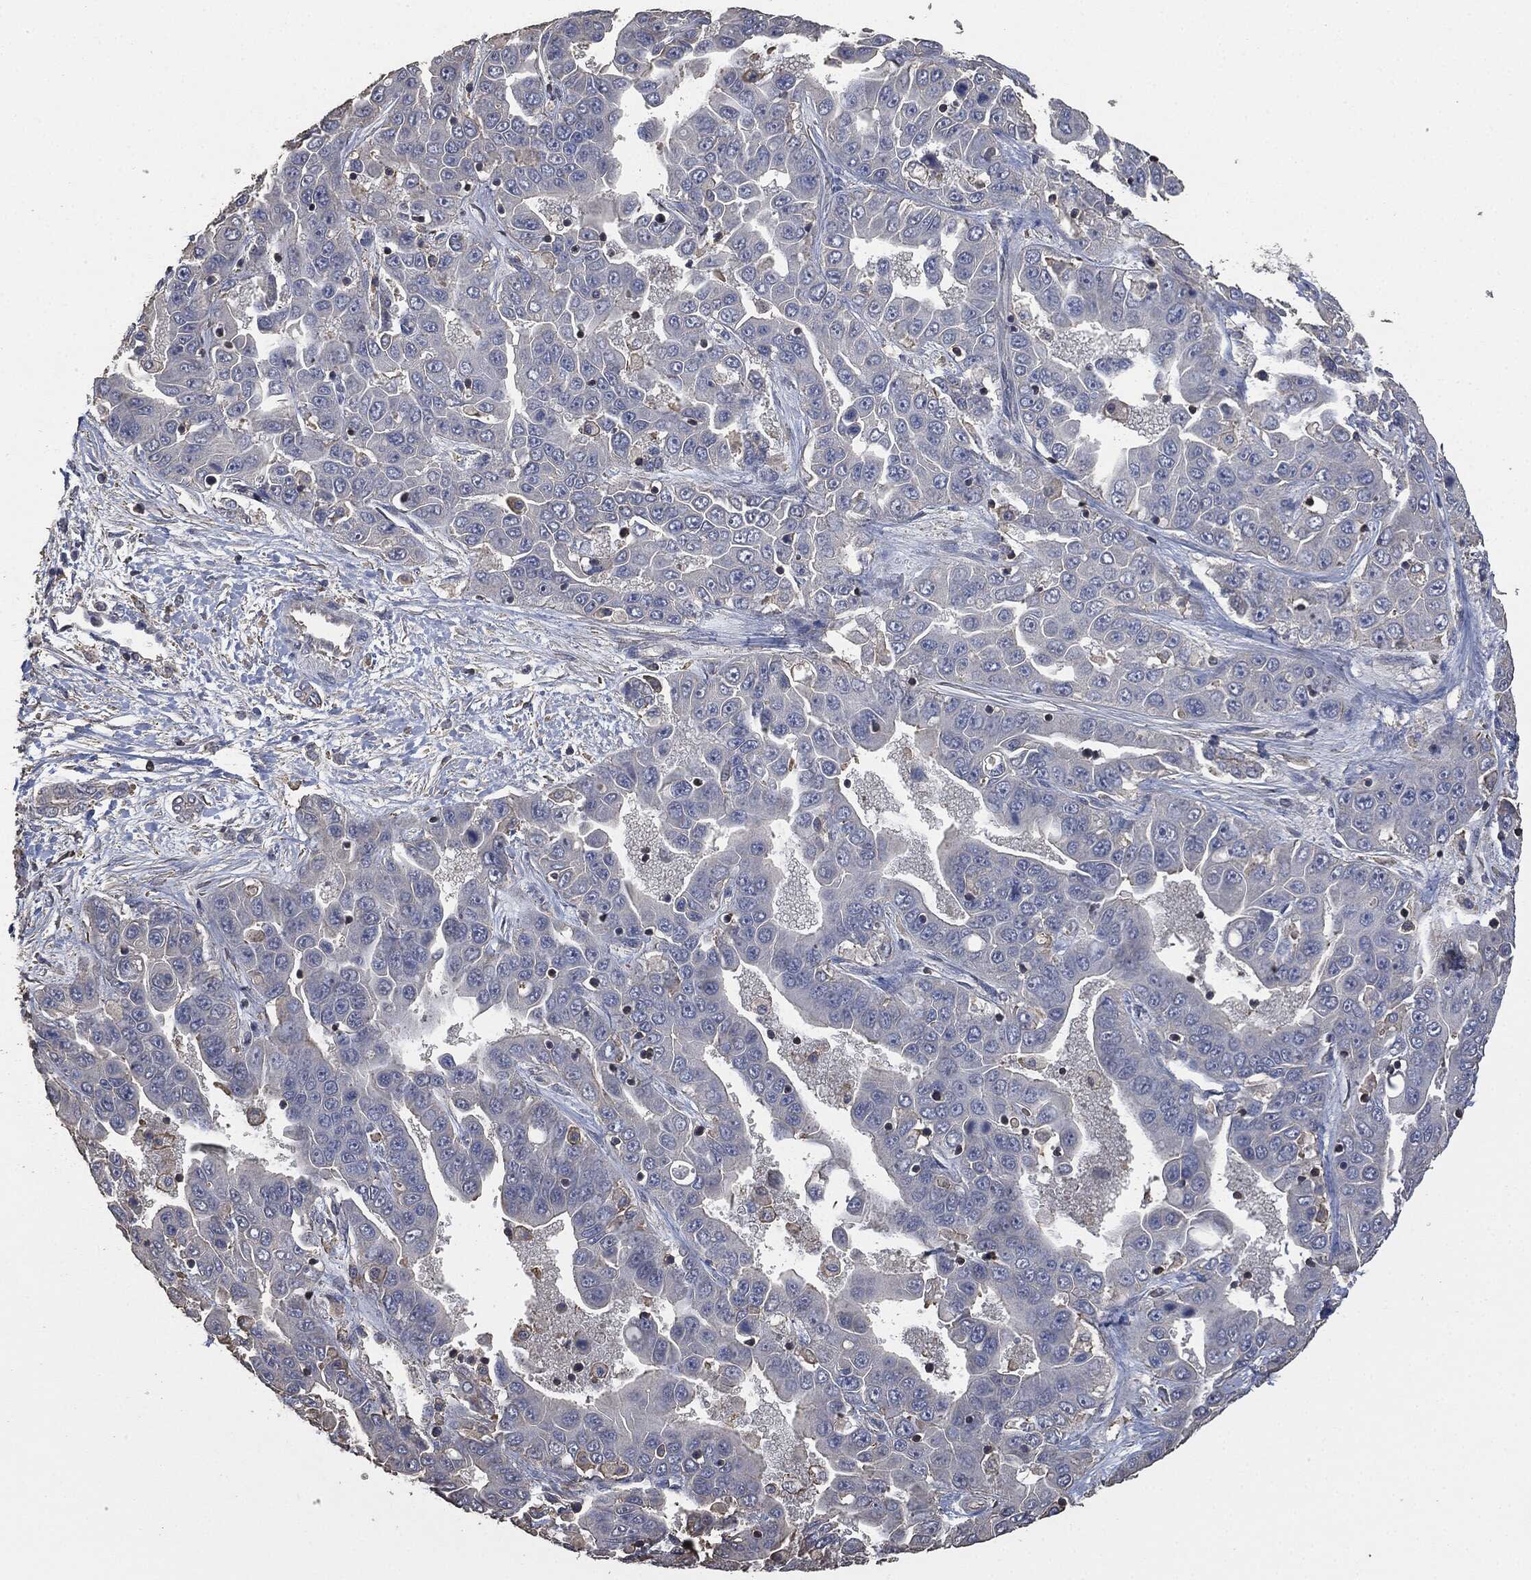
{"staining": {"intensity": "negative", "quantity": "none", "location": "none"}, "tissue": "liver cancer", "cell_type": "Tumor cells", "image_type": "cancer", "snomed": [{"axis": "morphology", "description": "Cholangiocarcinoma"}, {"axis": "topography", "description": "Liver"}], "caption": "Protein analysis of cholangiocarcinoma (liver) reveals no significant expression in tumor cells.", "gene": "MSLN", "patient": {"sex": "female", "age": 52}}